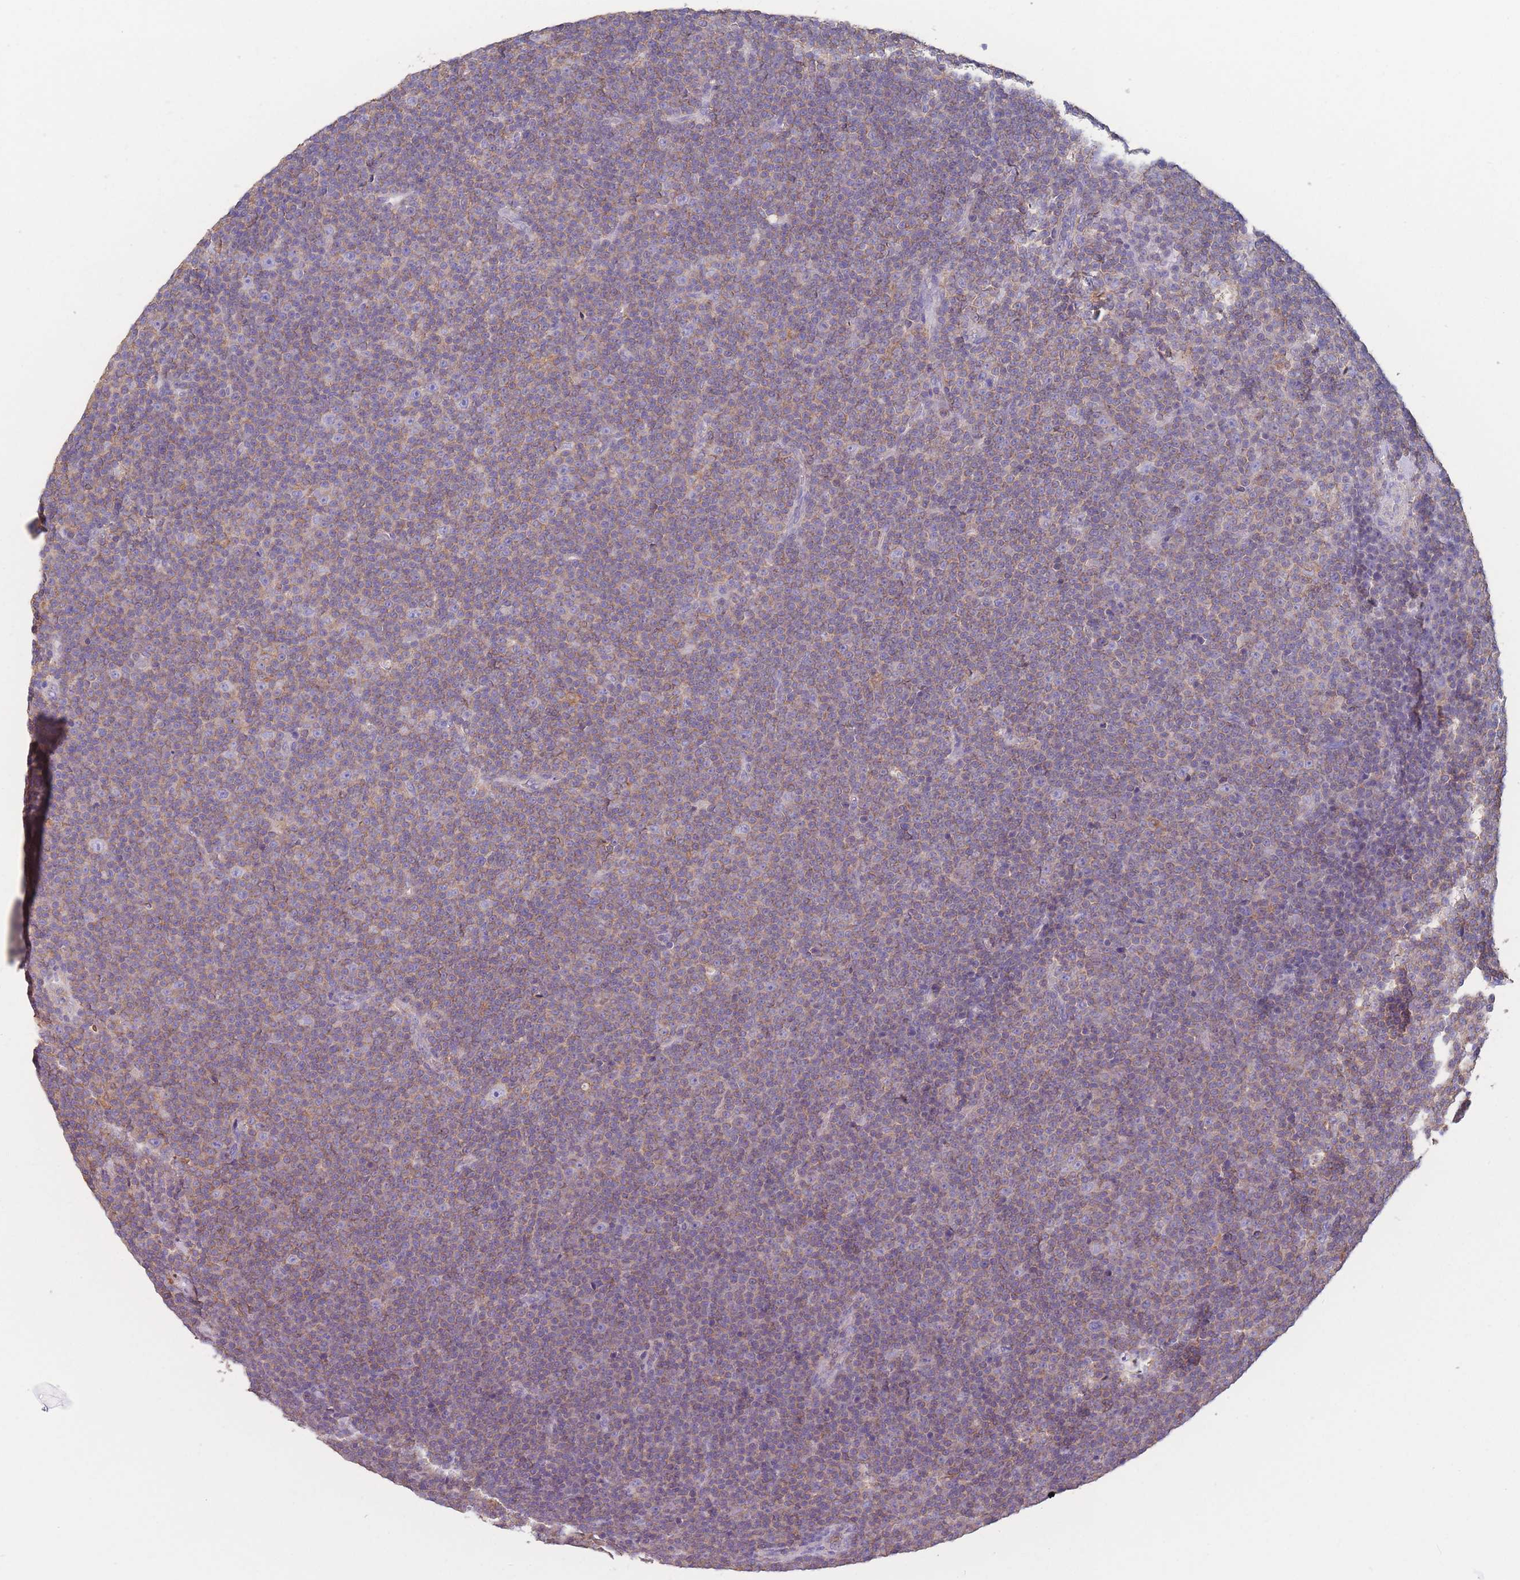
{"staining": {"intensity": "weak", "quantity": "25%-75%", "location": "cytoplasmic/membranous"}, "tissue": "lymphoma", "cell_type": "Tumor cells", "image_type": "cancer", "snomed": [{"axis": "morphology", "description": "Malignant lymphoma, non-Hodgkin's type, Low grade"}, {"axis": "topography", "description": "Lymph node"}], "caption": "Human malignant lymphoma, non-Hodgkin's type (low-grade) stained with a protein marker exhibits weak staining in tumor cells.", "gene": "ADH1A", "patient": {"sex": "female", "age": 67}}